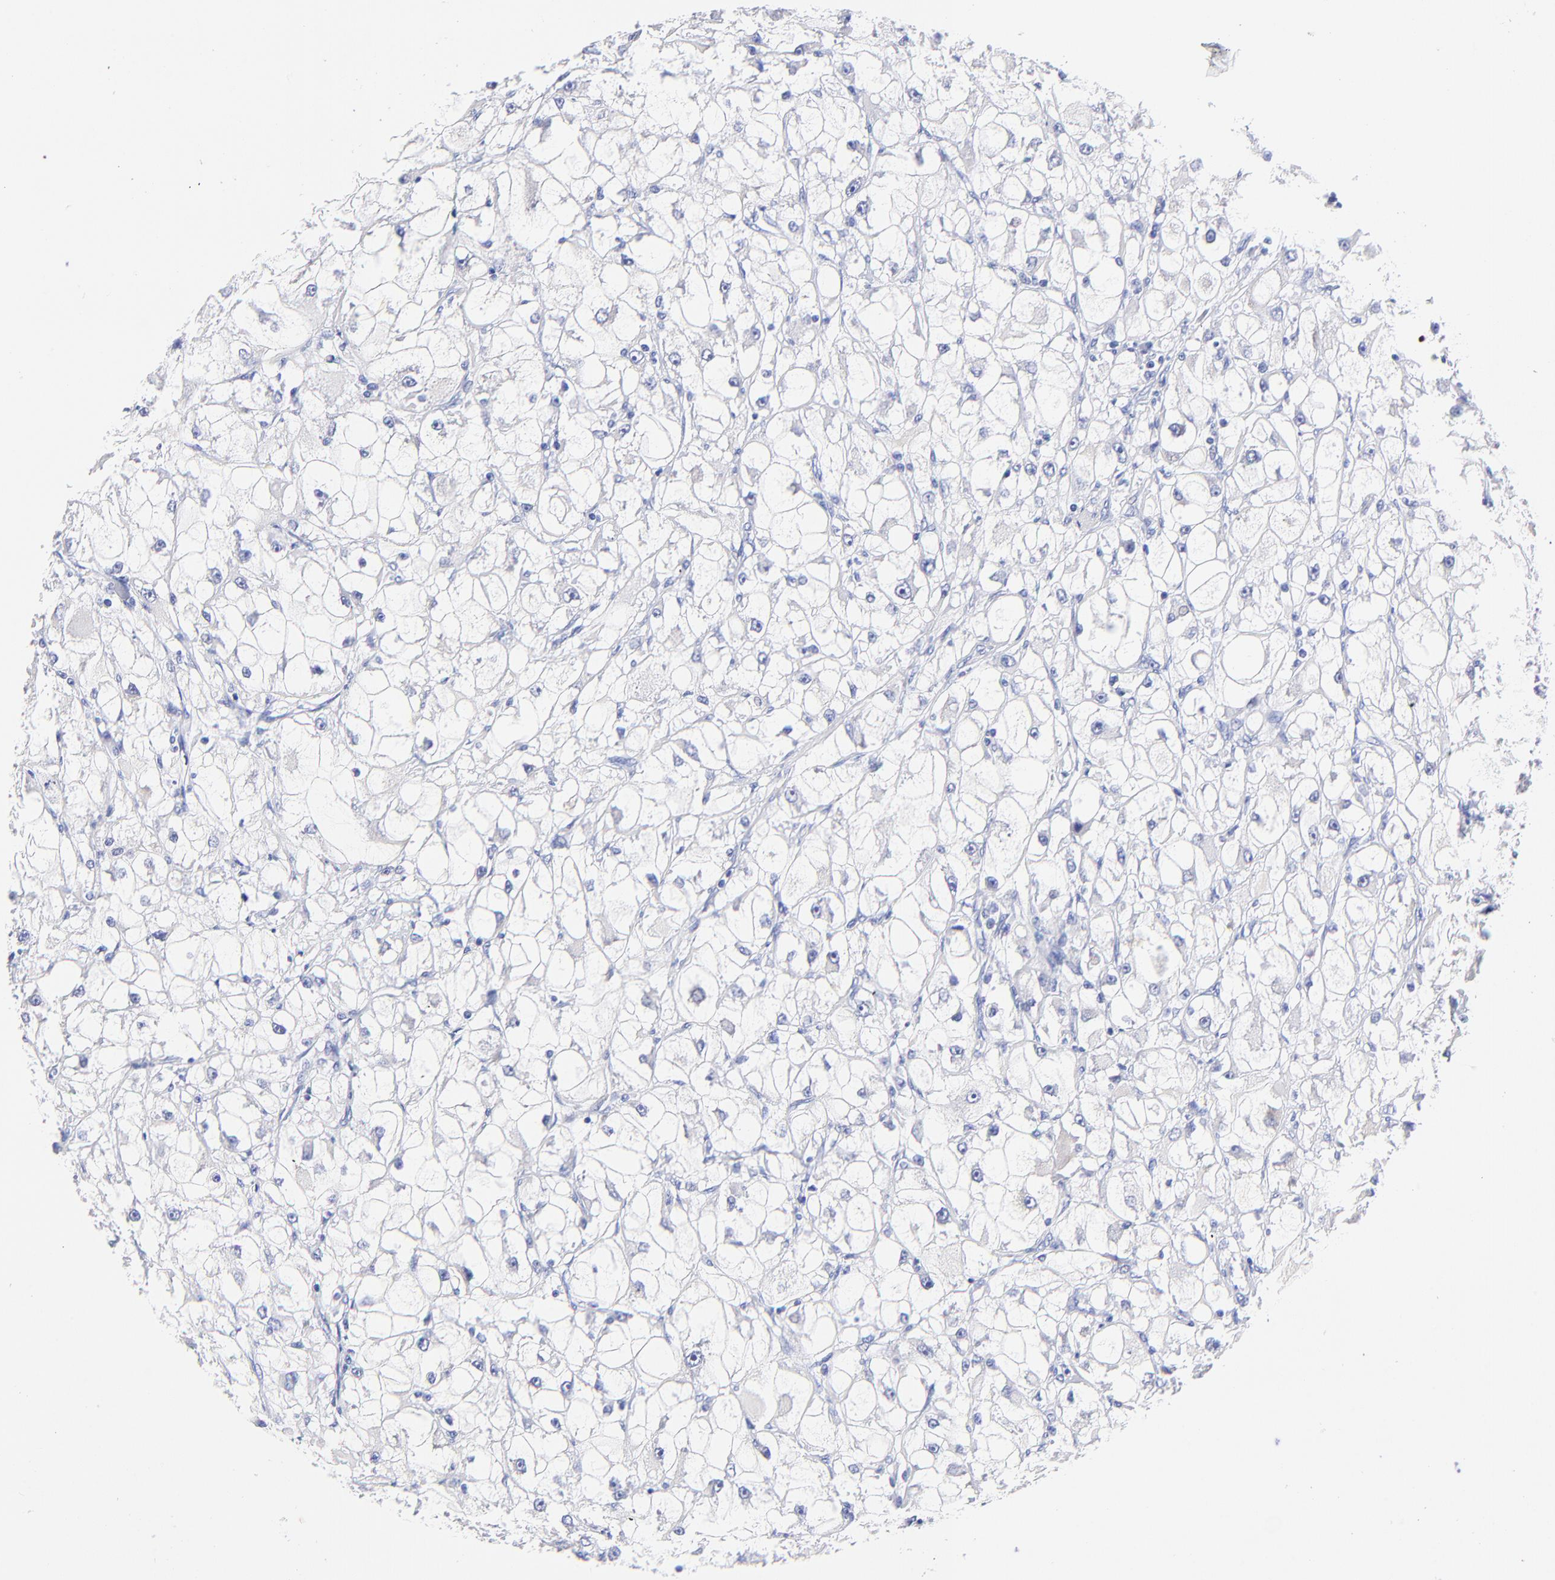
{"staining": {"intensity": "negative", "quantity": "none", "location": "none"}, "tissue": "renal cancer", "cell_type": "Tumor cells", "image_type": "cancer", "snomed": [{"axis": "morphology", "description": "Adenocarcinoma, NOS"}, {"axis": "topography", "description": "Kidney"}], "caption": "An immunohistochemistry (IHC) micrograph of adenocarcinoma (renal) is shown. There is no staining in tumor cells of adenocarcinoma (renal).", "gene": "HORMAD2", "patient": {"sex": "female", "age": 73}}